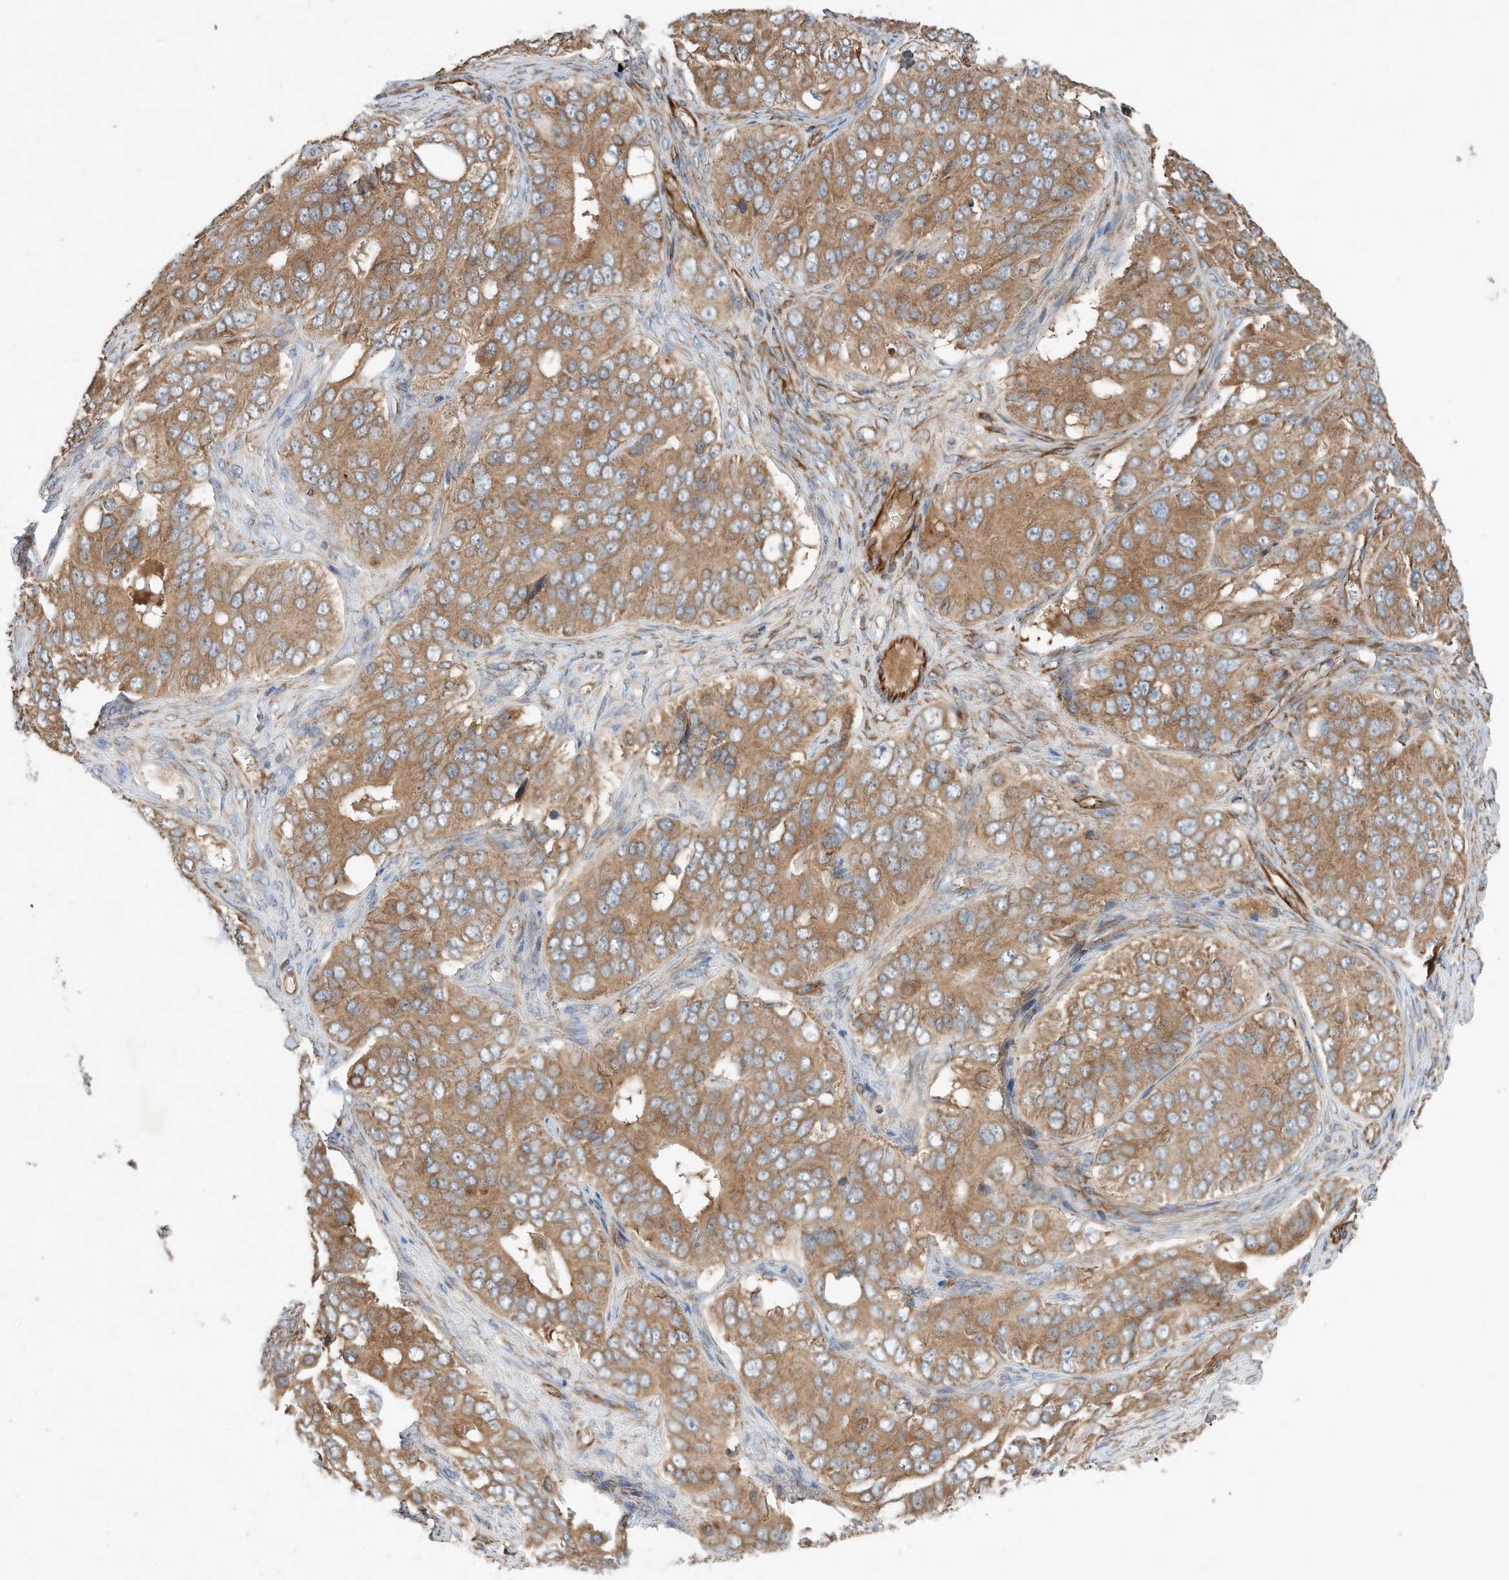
{"staining": {"intensity": "moderate", "quantity": ">75%", "location": "cytoplasmic/membranous"}, "tissue": "ovarian cancer", "cell_type": "Tumor cells", "image_type": "cancer", "snomed": [{"axis": "morphology", "description": "Carcinoma, endometroid"}, {"axis": "topography", "description": "Ovary"}], "caption": "High-power microscopy captured an immunohistochemistry (IHC) photomicrograph of ovarian endometroid carcinoma, revealing moderate cytoplasmic/membranous positivity in about >75% of tumor cells.", "gene": "CPAMD8", "patient": {"sex": "female", "age": 51}}